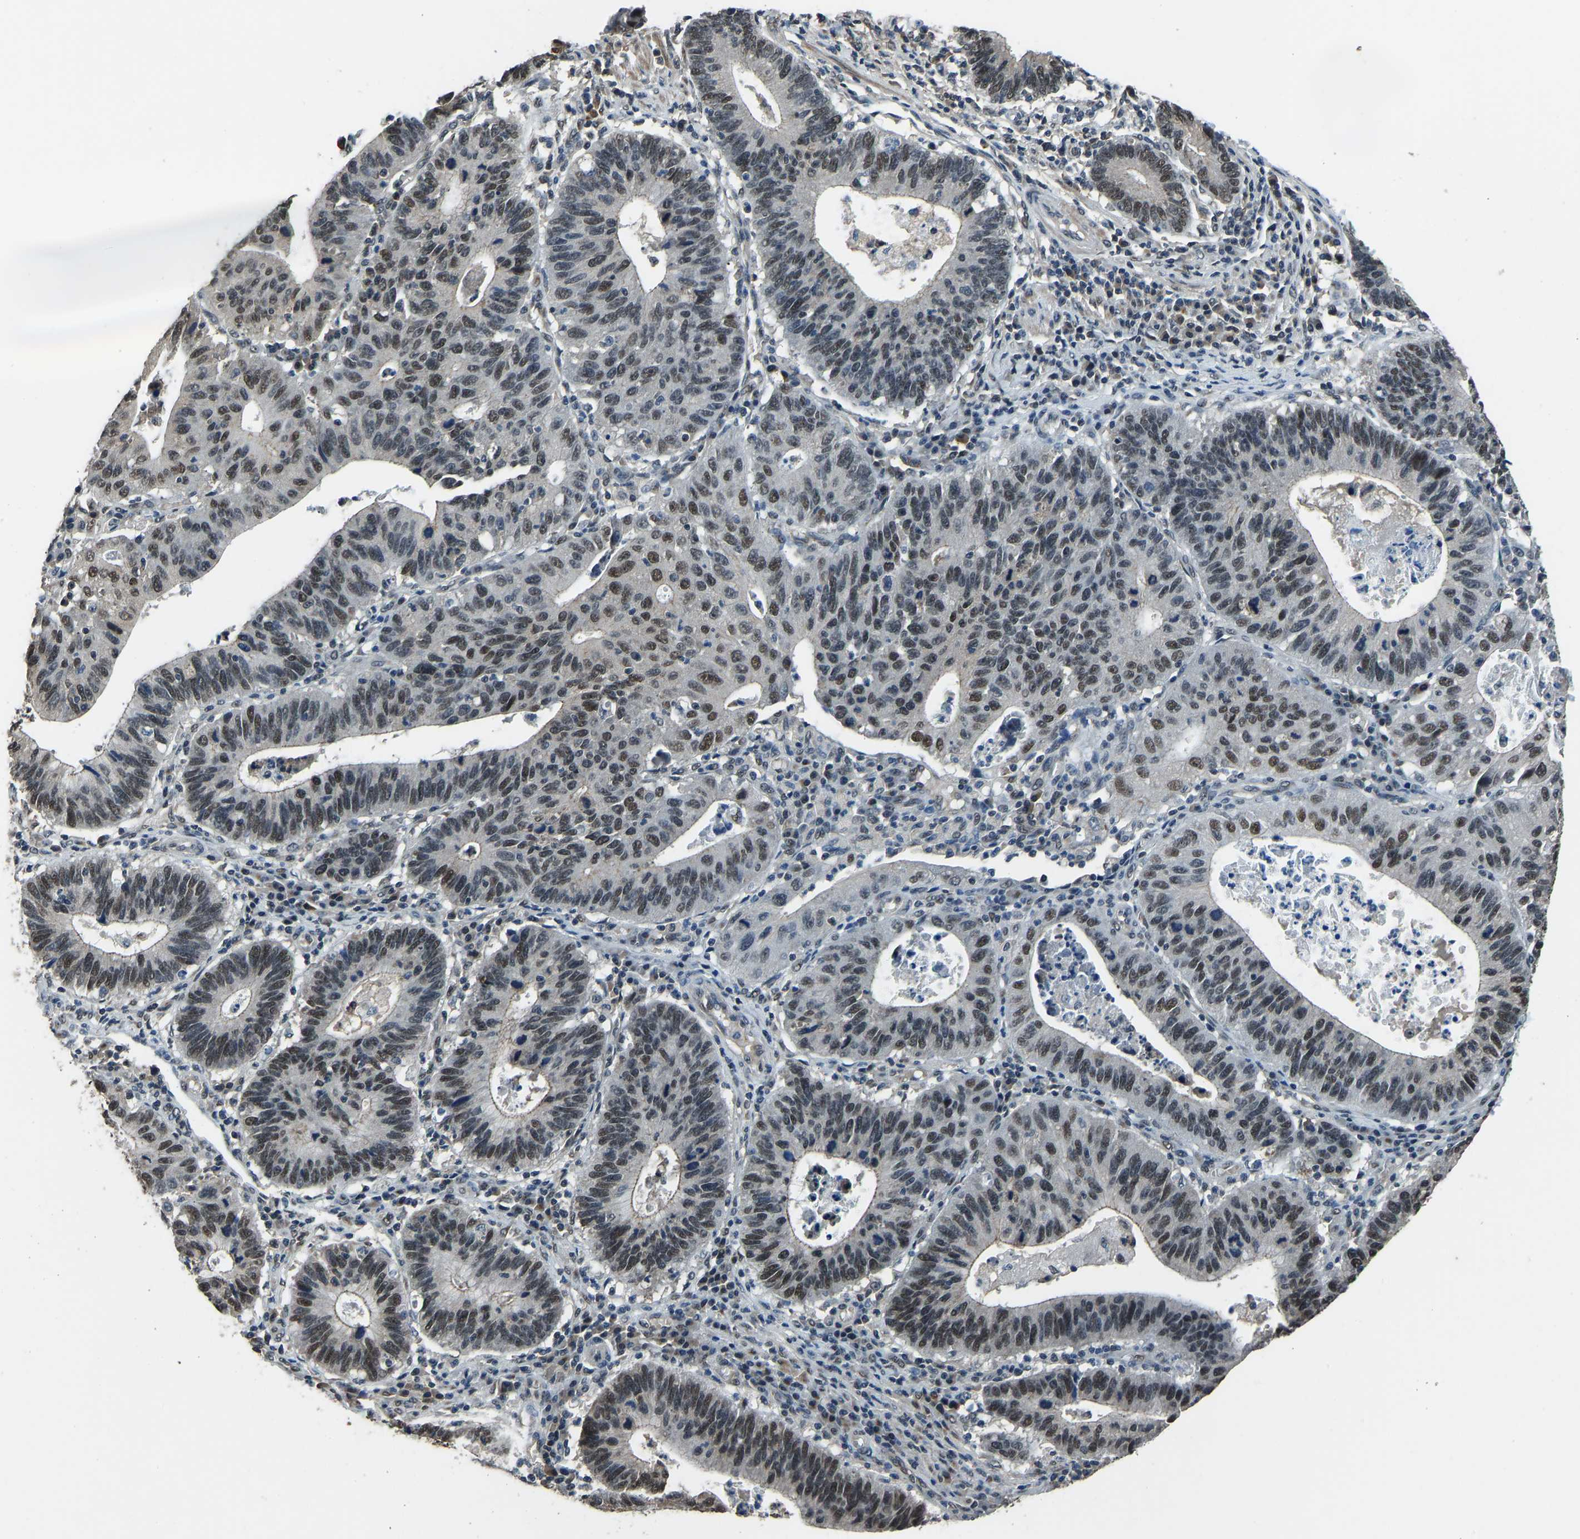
{"staining": {"intensity": "moderate", "quantity": ">75%", "location": "nuclear"}, "tissue": "stomach cancer", "cell_type": "Tumor cells", "image_type": "cancer", "snomed": [{"axis": "morphology", "description": "Adenocarcinoma, NOS"}, {"axis": "topography", "description": "Stomach"}], "caption": "IHC micrograph of stomach cancer stained for a protein (brown), which shows medium levels of moderate nuclear positivity in about >75% of tumor cells.", "gene": "TOX4", "patient": {"sex": "male", "age": 59}}